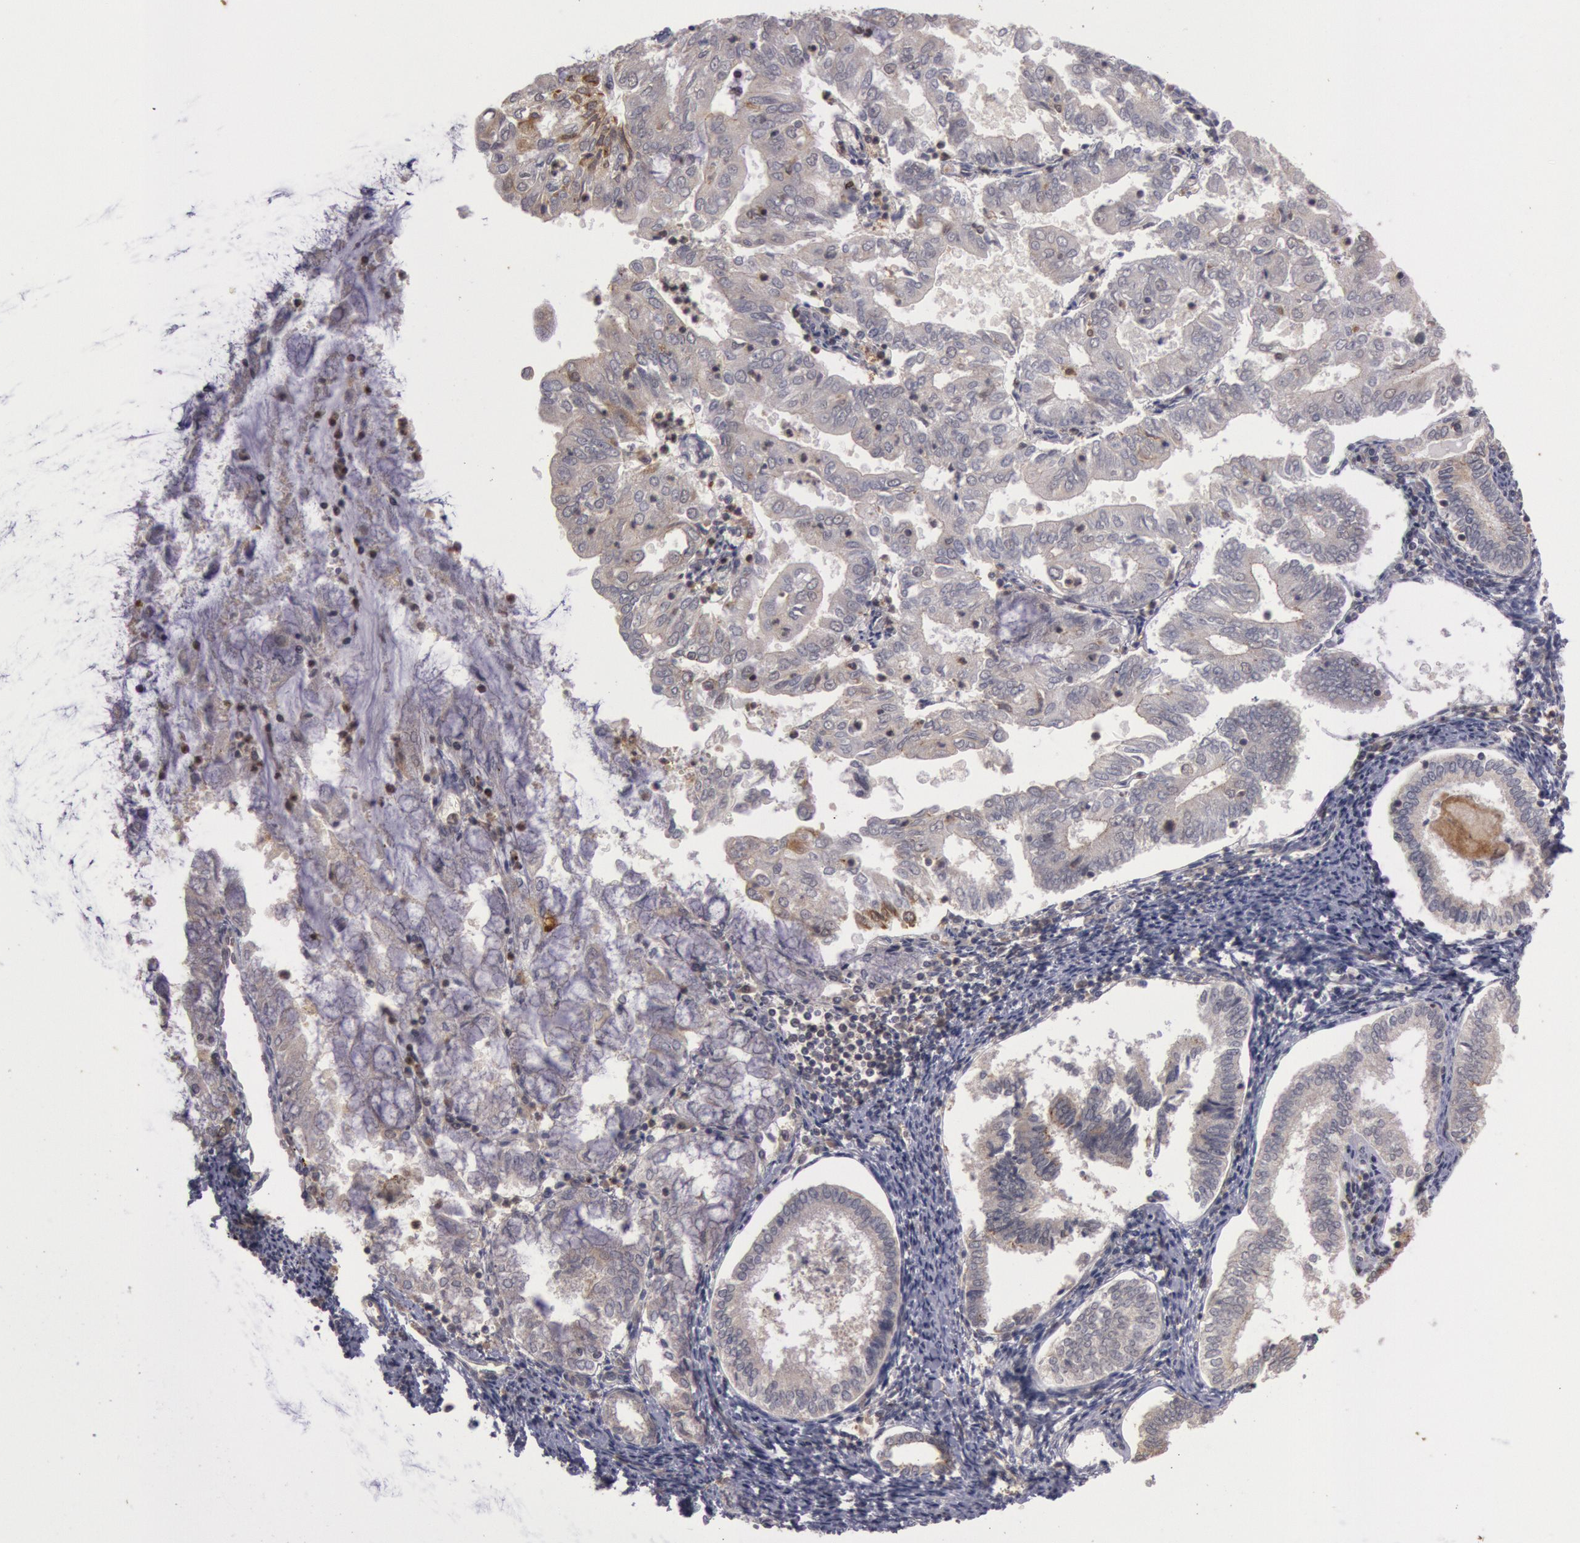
{"staining": {"intensity": "weak", "quantity": "<25%", "location": "cytoplasmic/membranous"}, "tissue": "endometrial cancer", "cell_type": "Tumor cells", "image_type": "cancer", "snomed": [{"axis": "morphology", "description": "Adenocarcinoma, NOS"}, {"axis": "topography", "description": "Endometrium"}], "caption": "Image shows no protein positivity in tumor cells of adenocarcinoma (endometrial) tissue.", "gene": "PLA2G6", "patient": {"sex": "female", "age": 79}}